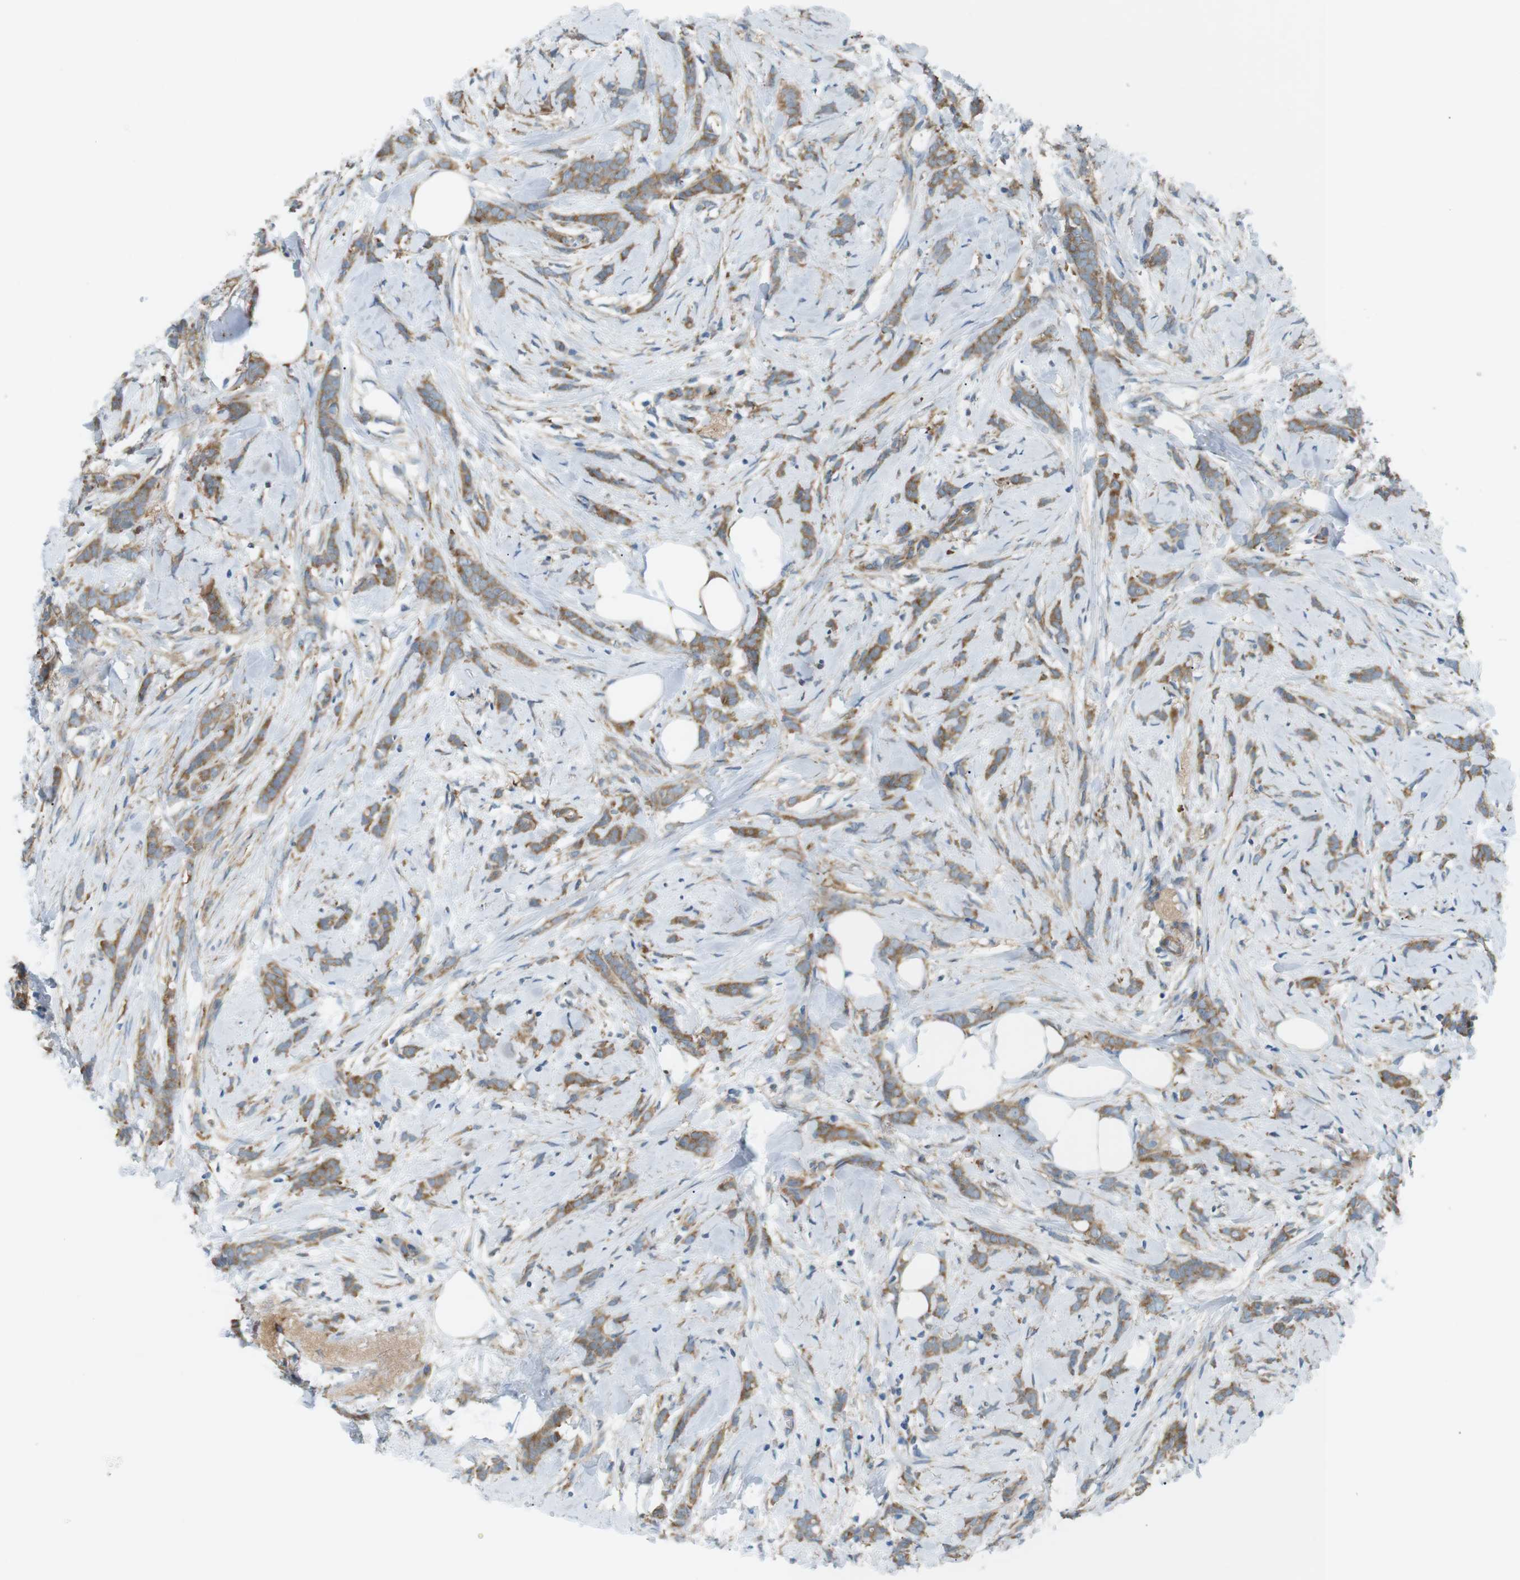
{"staining": {"intensity": "moderate", "quantity": ">75%", "location": "cytoplasmic/membranous"}, "tissue": "breast cancer", "cell_type": "Tumor cells", "image_type": "cancer", "snomed": [{"axis": "morphology", "description": "Lobular carcinoma, in situ"}, {"axis": "morphology", "description": "Lobular carcinoma"}, {"axis": "topography", "description": "Breast"}], "caption": "This photomicrograph displays IHC staining of human breast cancer (lobular carcinoma), with medium moderate cytoplasmic/membranous staining in approximately >75% of tumor cells.", "gene": "PEPD", "patient": {"sex": "female", "age": 41}}